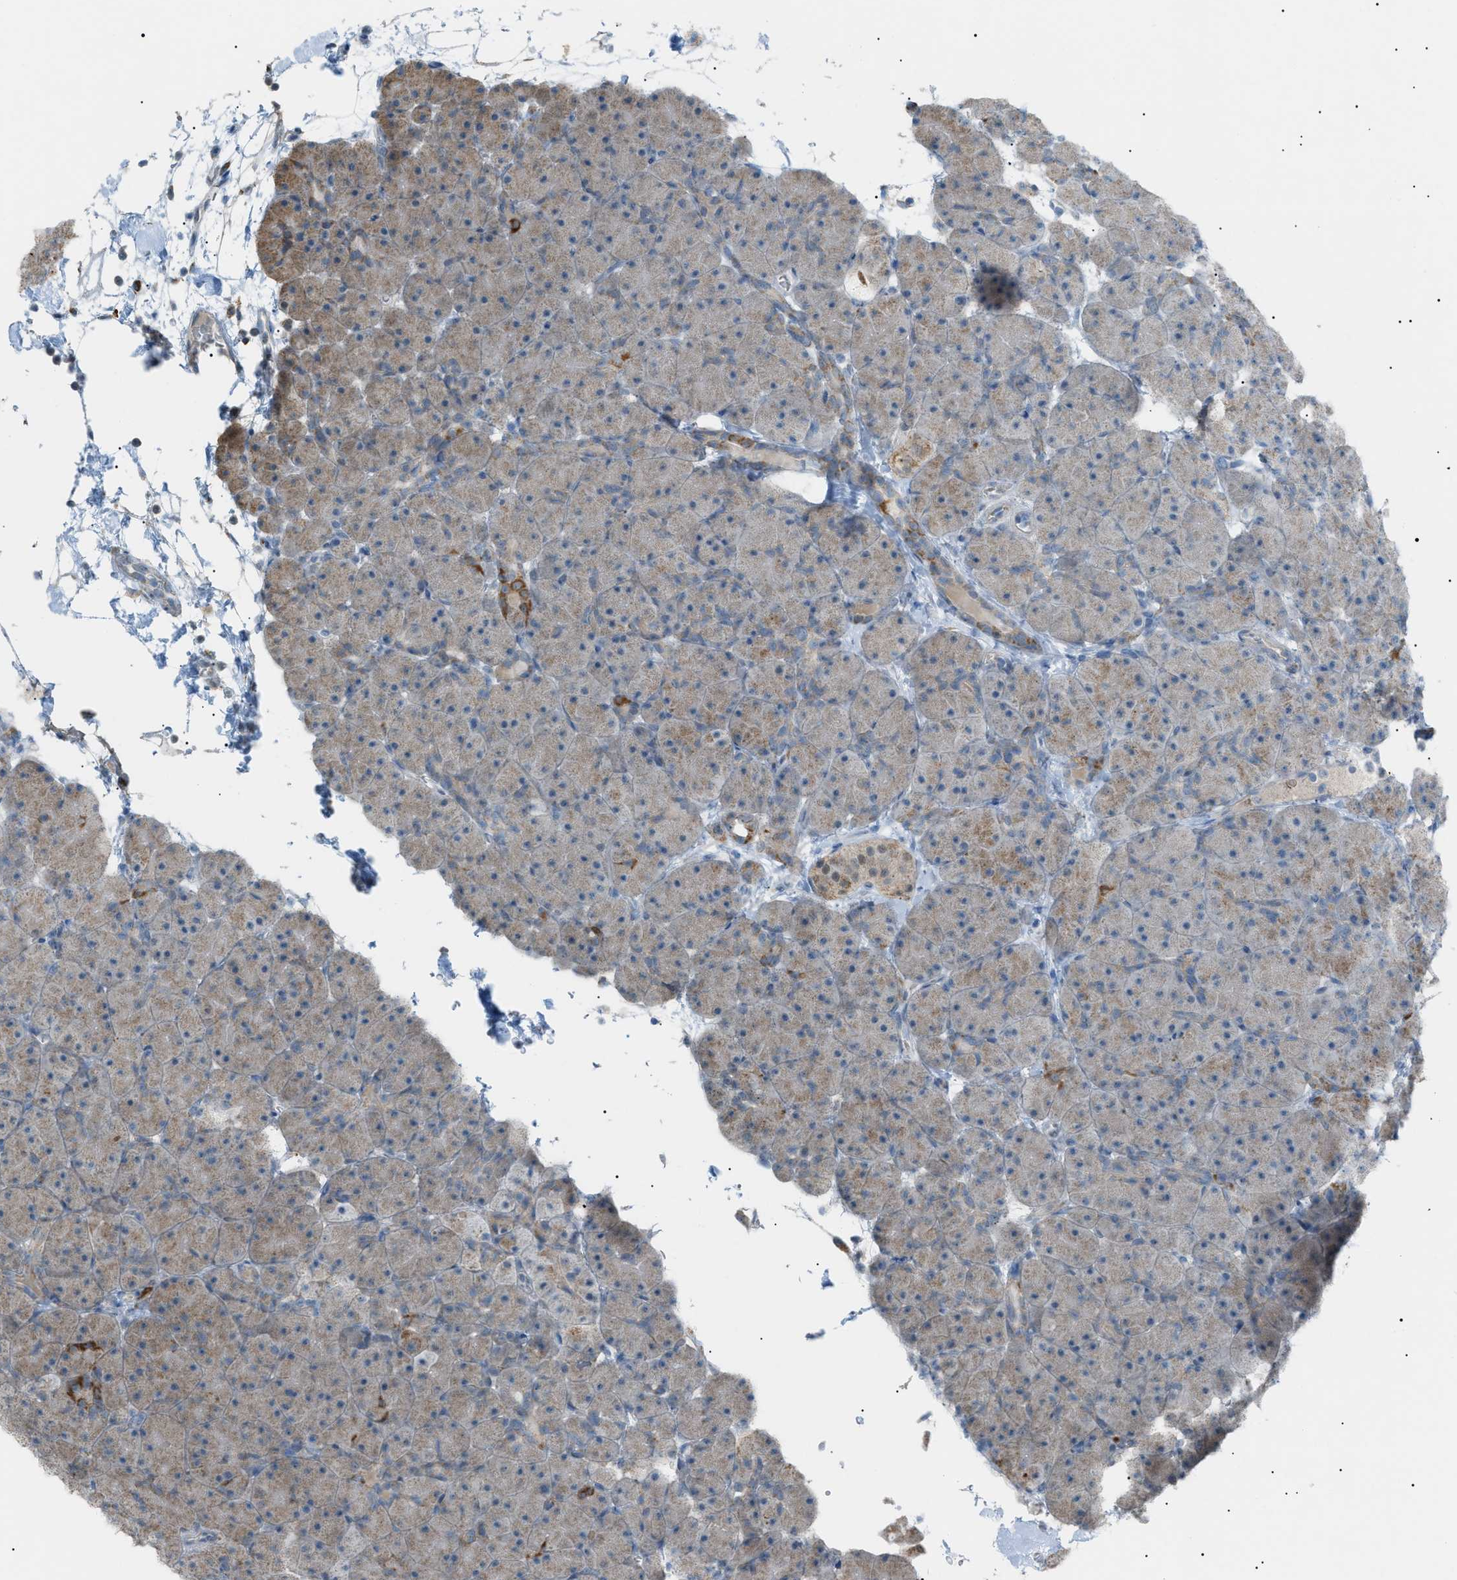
{"staining": {"intensity": "moderate", "quantity": ">75%", "location": "cytoplasmic/membranous"}, "tissue": "pancreas", "cell_type": "Exocrine glandular cells", "image_type": "normal", "snomed": [{"axis": "morphology", "description": "Normal tissue, NOS"}, {"axis": "topography", "description": "Pancreas"}], "caption": "About >75% of exocrine glandular cells in benign human pancreas exhibit moderate cytoplasmic/membranous protein expression as visualized by brown immunohistochemical staining.", "gene": "ZNF516", "patient": {"sex": "male", "age": 66}}